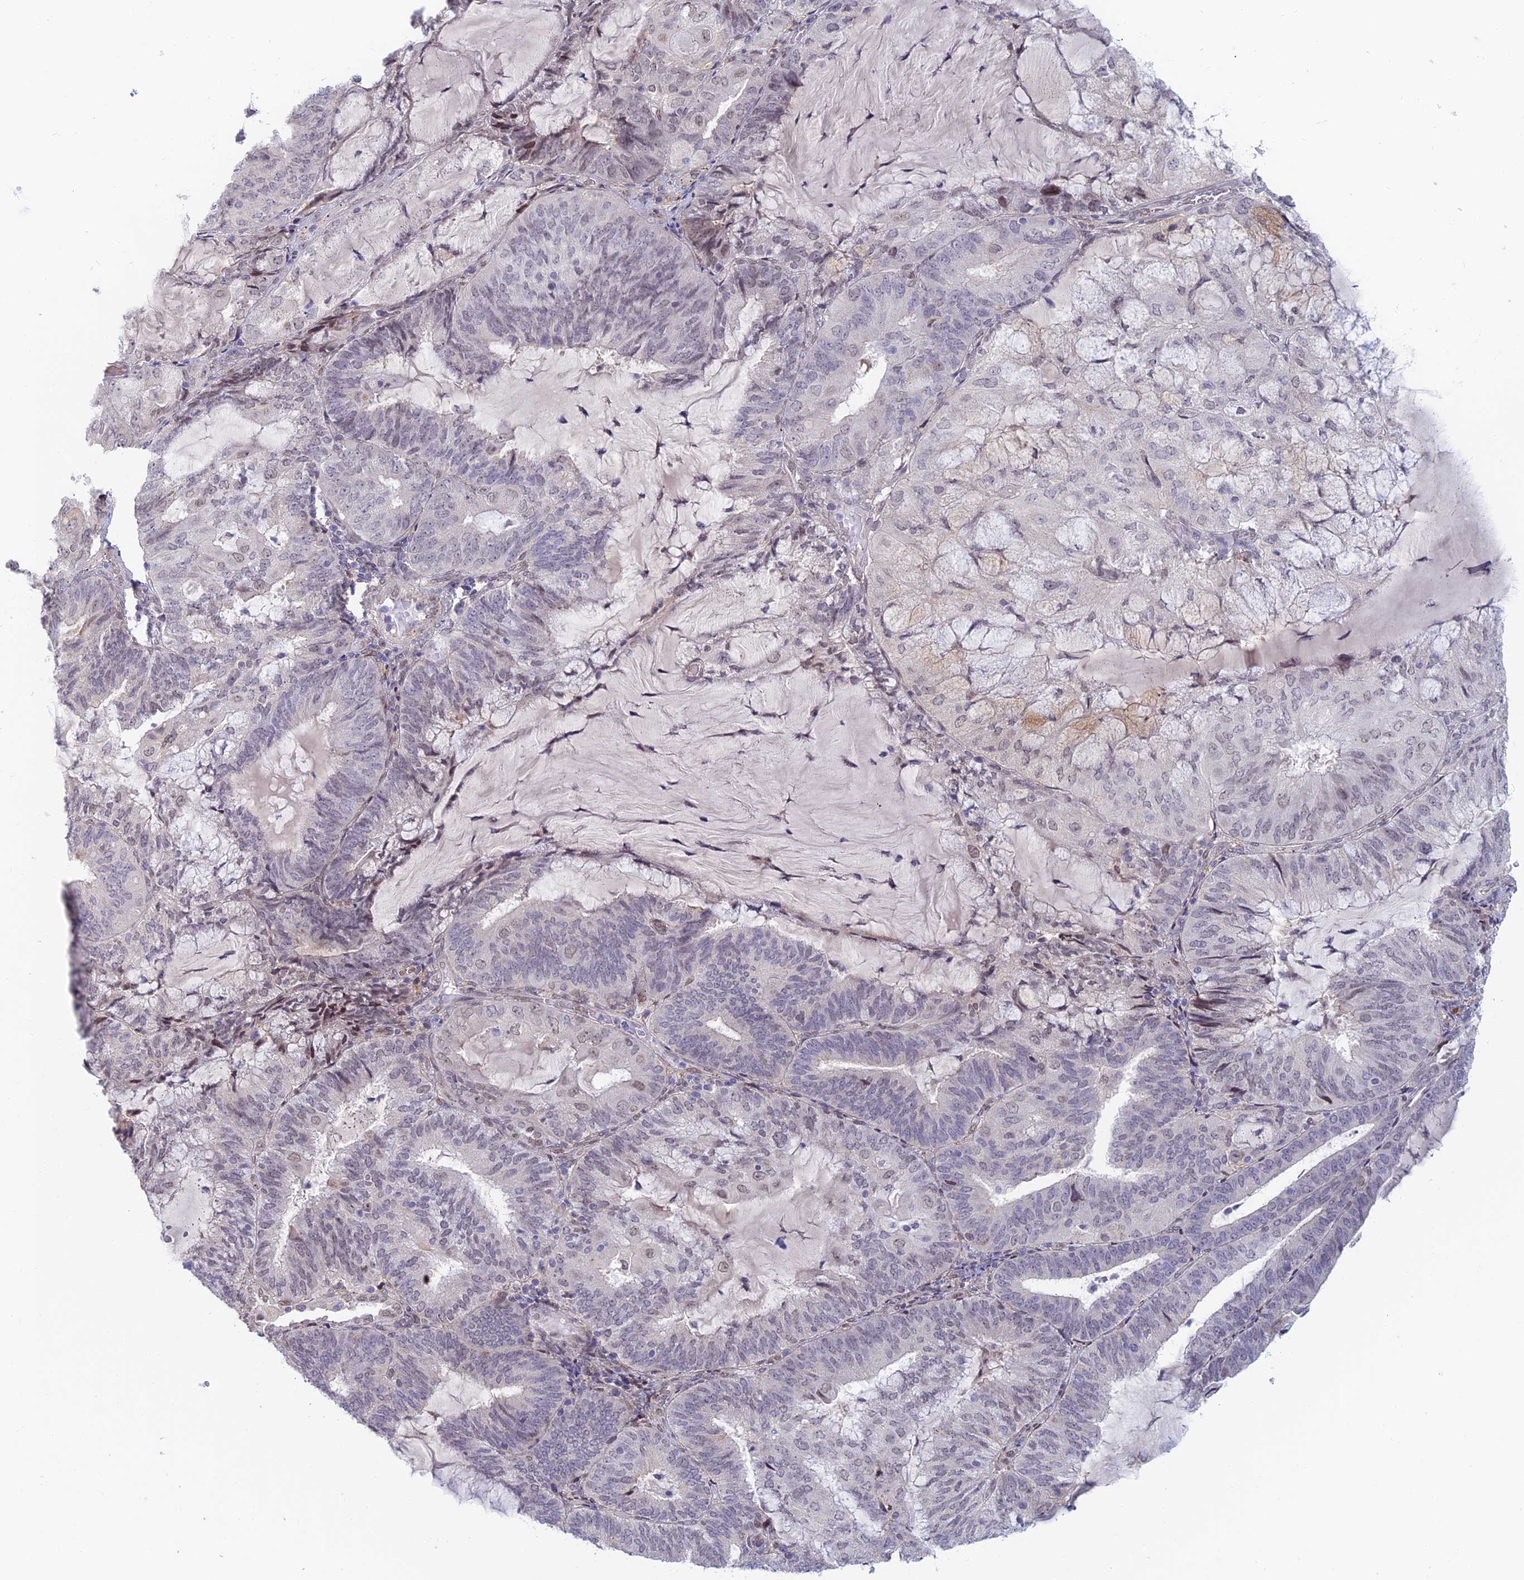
{"staining": {"intensity": "weak", "quantity": "<25%", "location": "nuclear"}, "tissue": "endometrial cancer", "cell_type": "Tumor cells", "image_type": "cancer", "snomed": [{"axis": "morphology", "description": "Adenocarcinoma, NOS"}, {"axis": "topography", "description": "Endometrium"}], "caption": "A micrograph of endometrial cancer (adenocarcinoma) stained for a protein demonstrates no brown staining in tumor cells.", "gene": "ZUP1", "patient": {"sex": "female", "age": 81}}